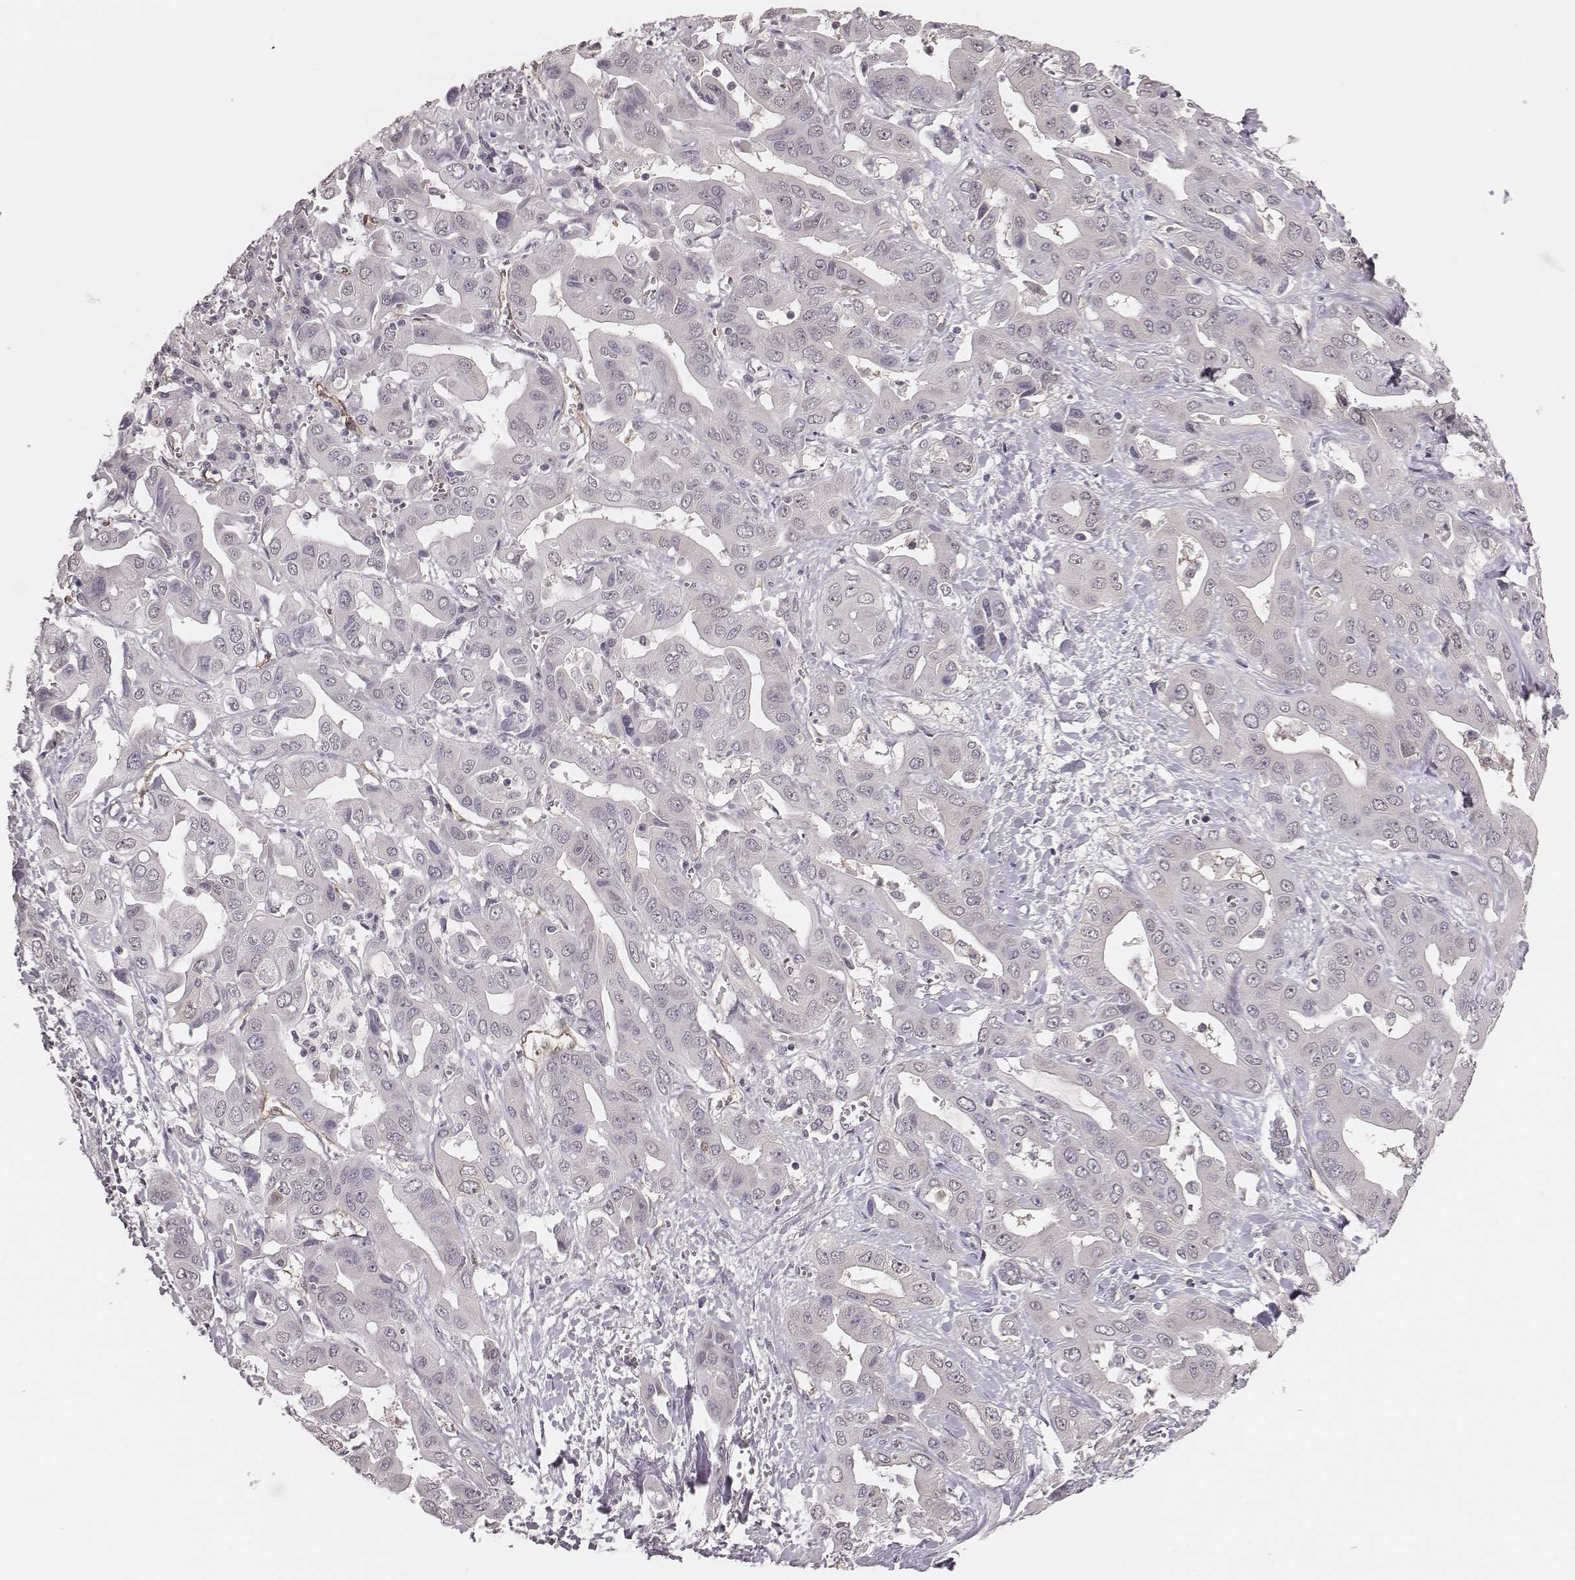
{"staining": {"intensity": "negative", "quantity": "none", "location": "none"}, "tissue": "liver cancer", "cell_type": "Tumor cells", "image_type": "cancer", "snomed": [{"axis": "morphology", "description": "Cholangiocarcinoma"}, {"axis": "topography", "description": "Liver"}], "caption": "This is a photomicrograph of immunohistochemistry staining of liver cancer, which shows no staining in tumor cells.", "gene": "RPGRIP1", "patient": {"sex": "female", "age": 52}}